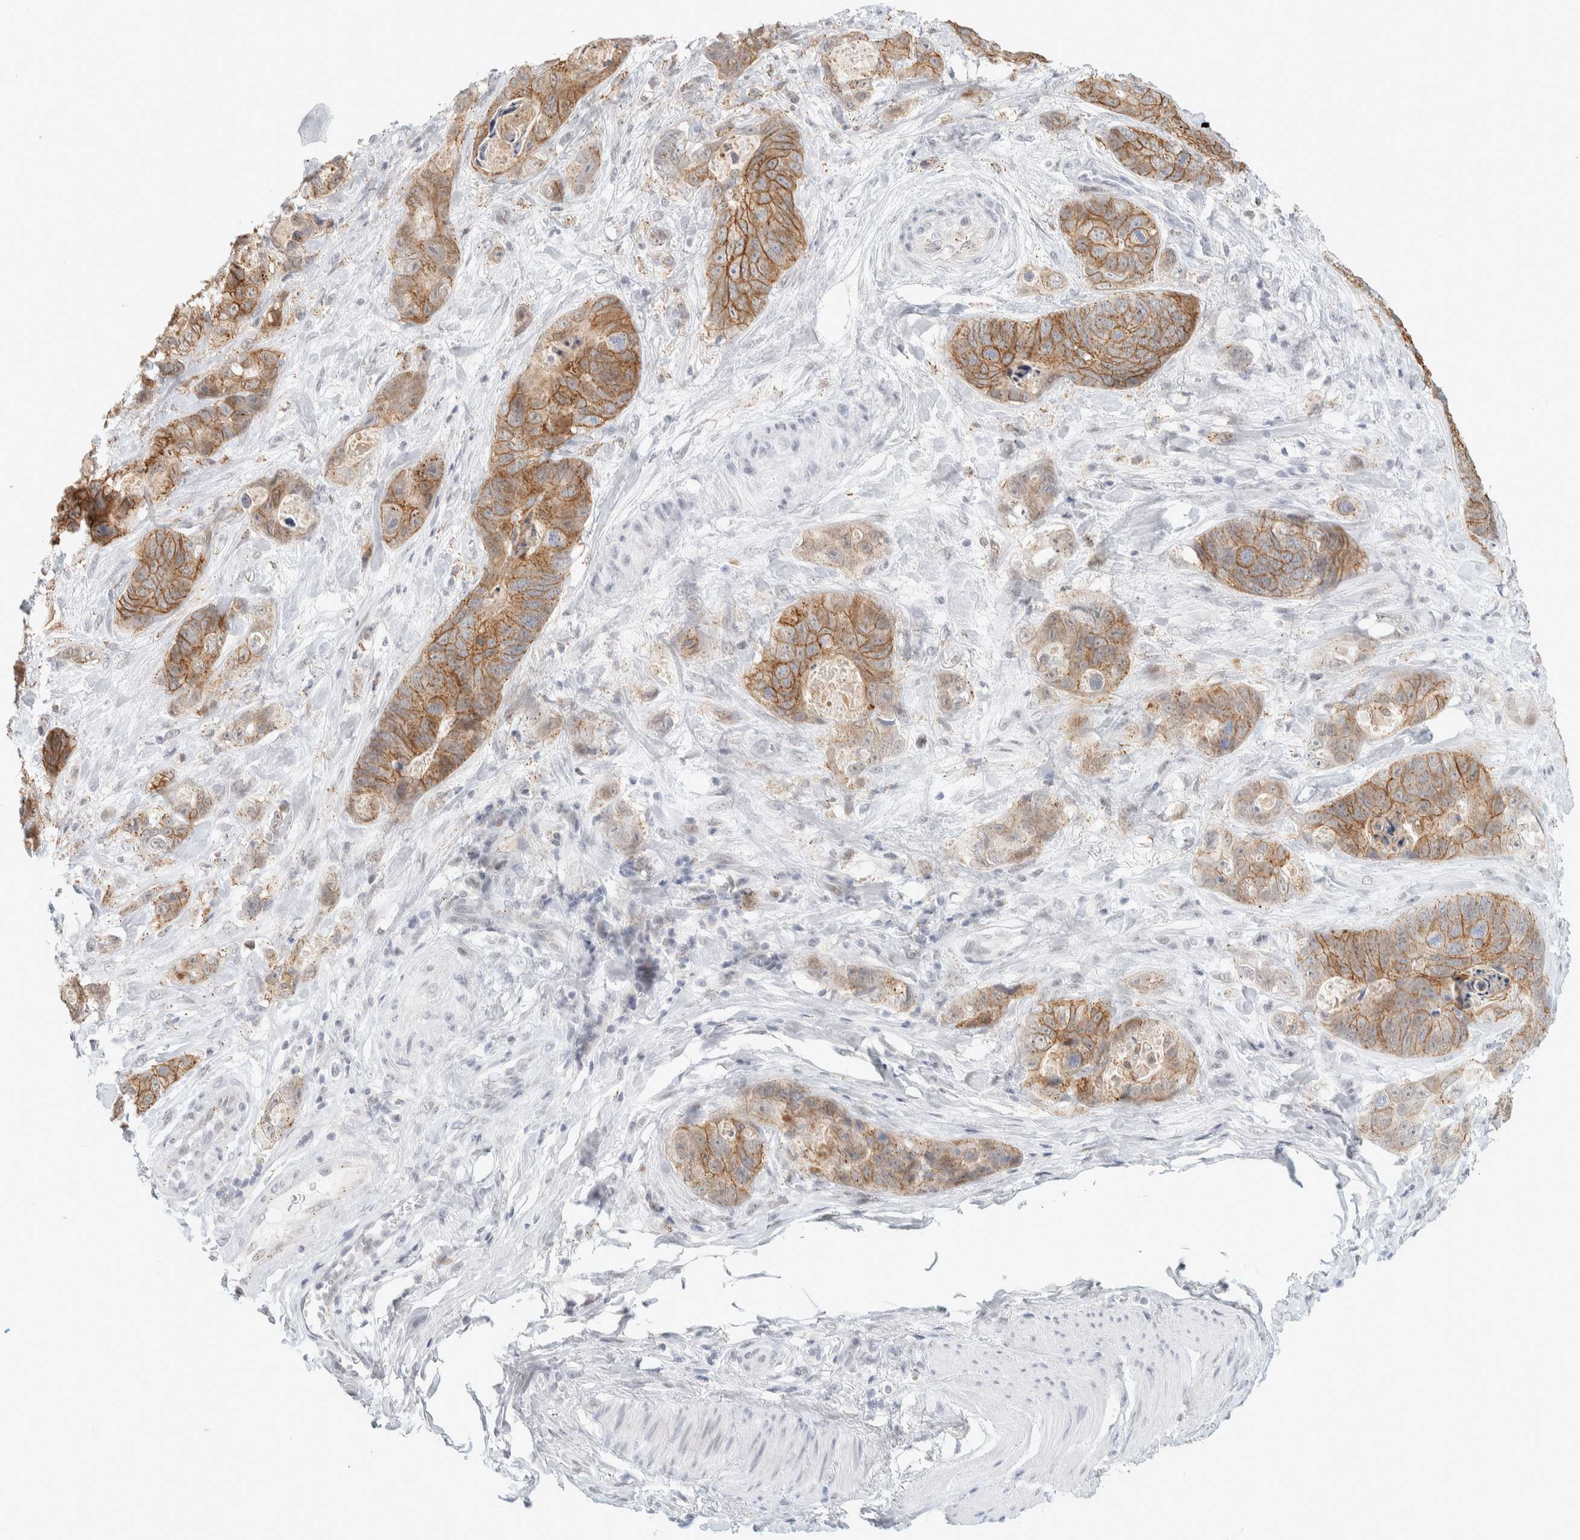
{"staining": {"intensity": "moderate", "quantity": ">75%", "location": "cytoplasmic/membranous"}, "tissue": "stomach cancer", "cell_type": "Tumor cells", "image_type": "cancer", "snomed": [{"axis": "morphology", "description": "Normal tissue, NOS"}, {"axis": "morphology", "description": "Adenocarcinoma, NOS"}, {"axis": "topography", "description": "Stomach"}], "caption": "An image of stomach adenocarcinoma stained for a protein shows moderate cytoplasmic/membranous brown staining in tumor cells. Ihc stains the protein of interest in brown and the nuclei are stained blue.", "gene": "CDH17", "patient": {"sex": "female", "age": 89}}